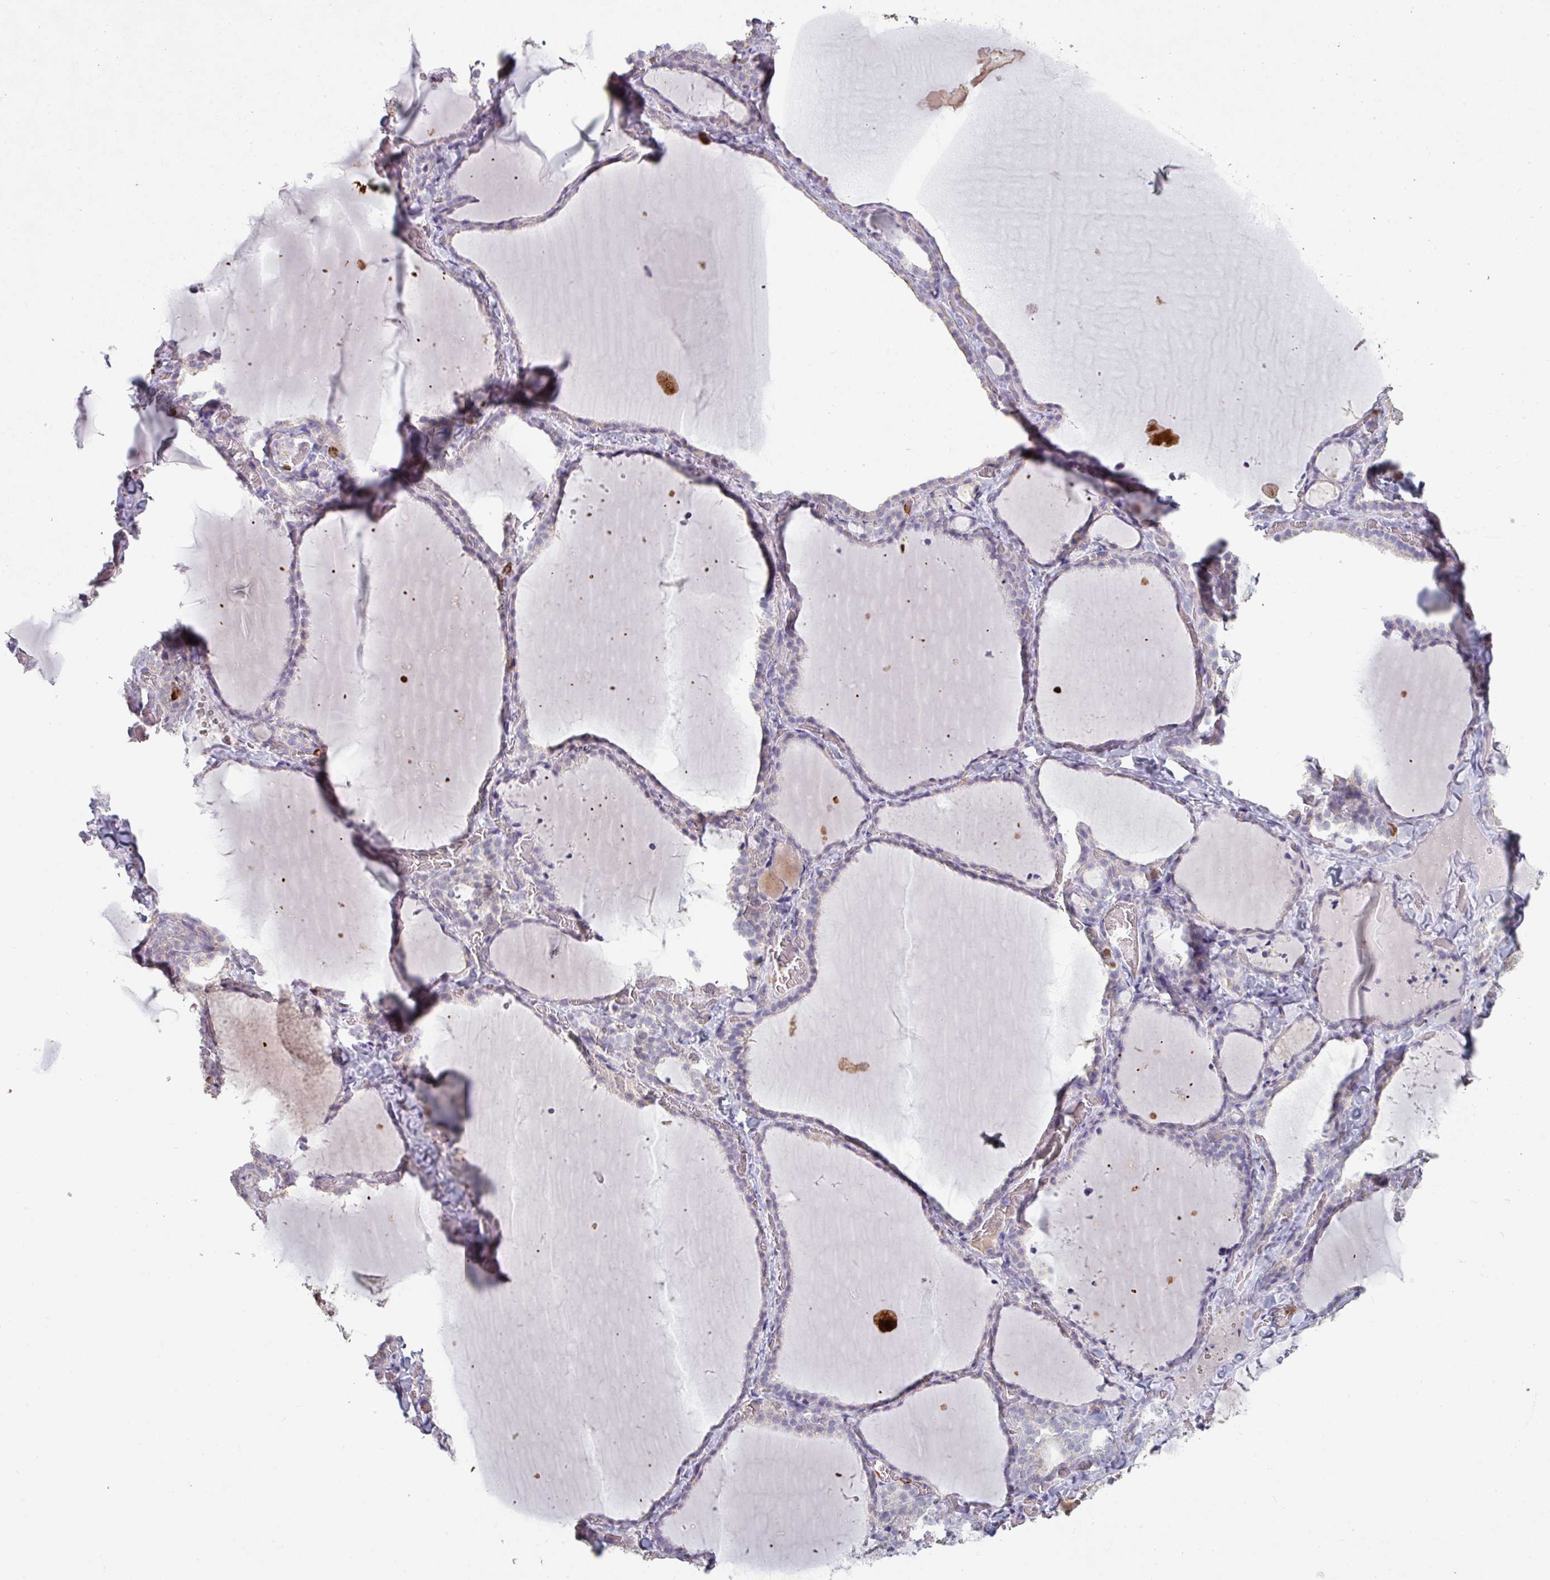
{"staining": {"intensity": "negative", "quantity": "none", "location": "none"}, "tissue": "thyroid gland", "cell_type": "Glandular cells", "image_type": "normal", "snomed": [{"axis": "morphology", "description": "Normal tissue, NOS"}, {"axis": "topography", "description": "Thyroid gland"}], "caption": "DAB (3,3'-diaminobenzidine) immunohistochemical staining of unremarkable human thyroid gland reveals no significant positivity in glandular cells. (Immunohistochemistry (ihc), brightfield microscopy, high magnification).", "gene": "MAGEC3", "patient": {"sex": "female", "age": 22}}